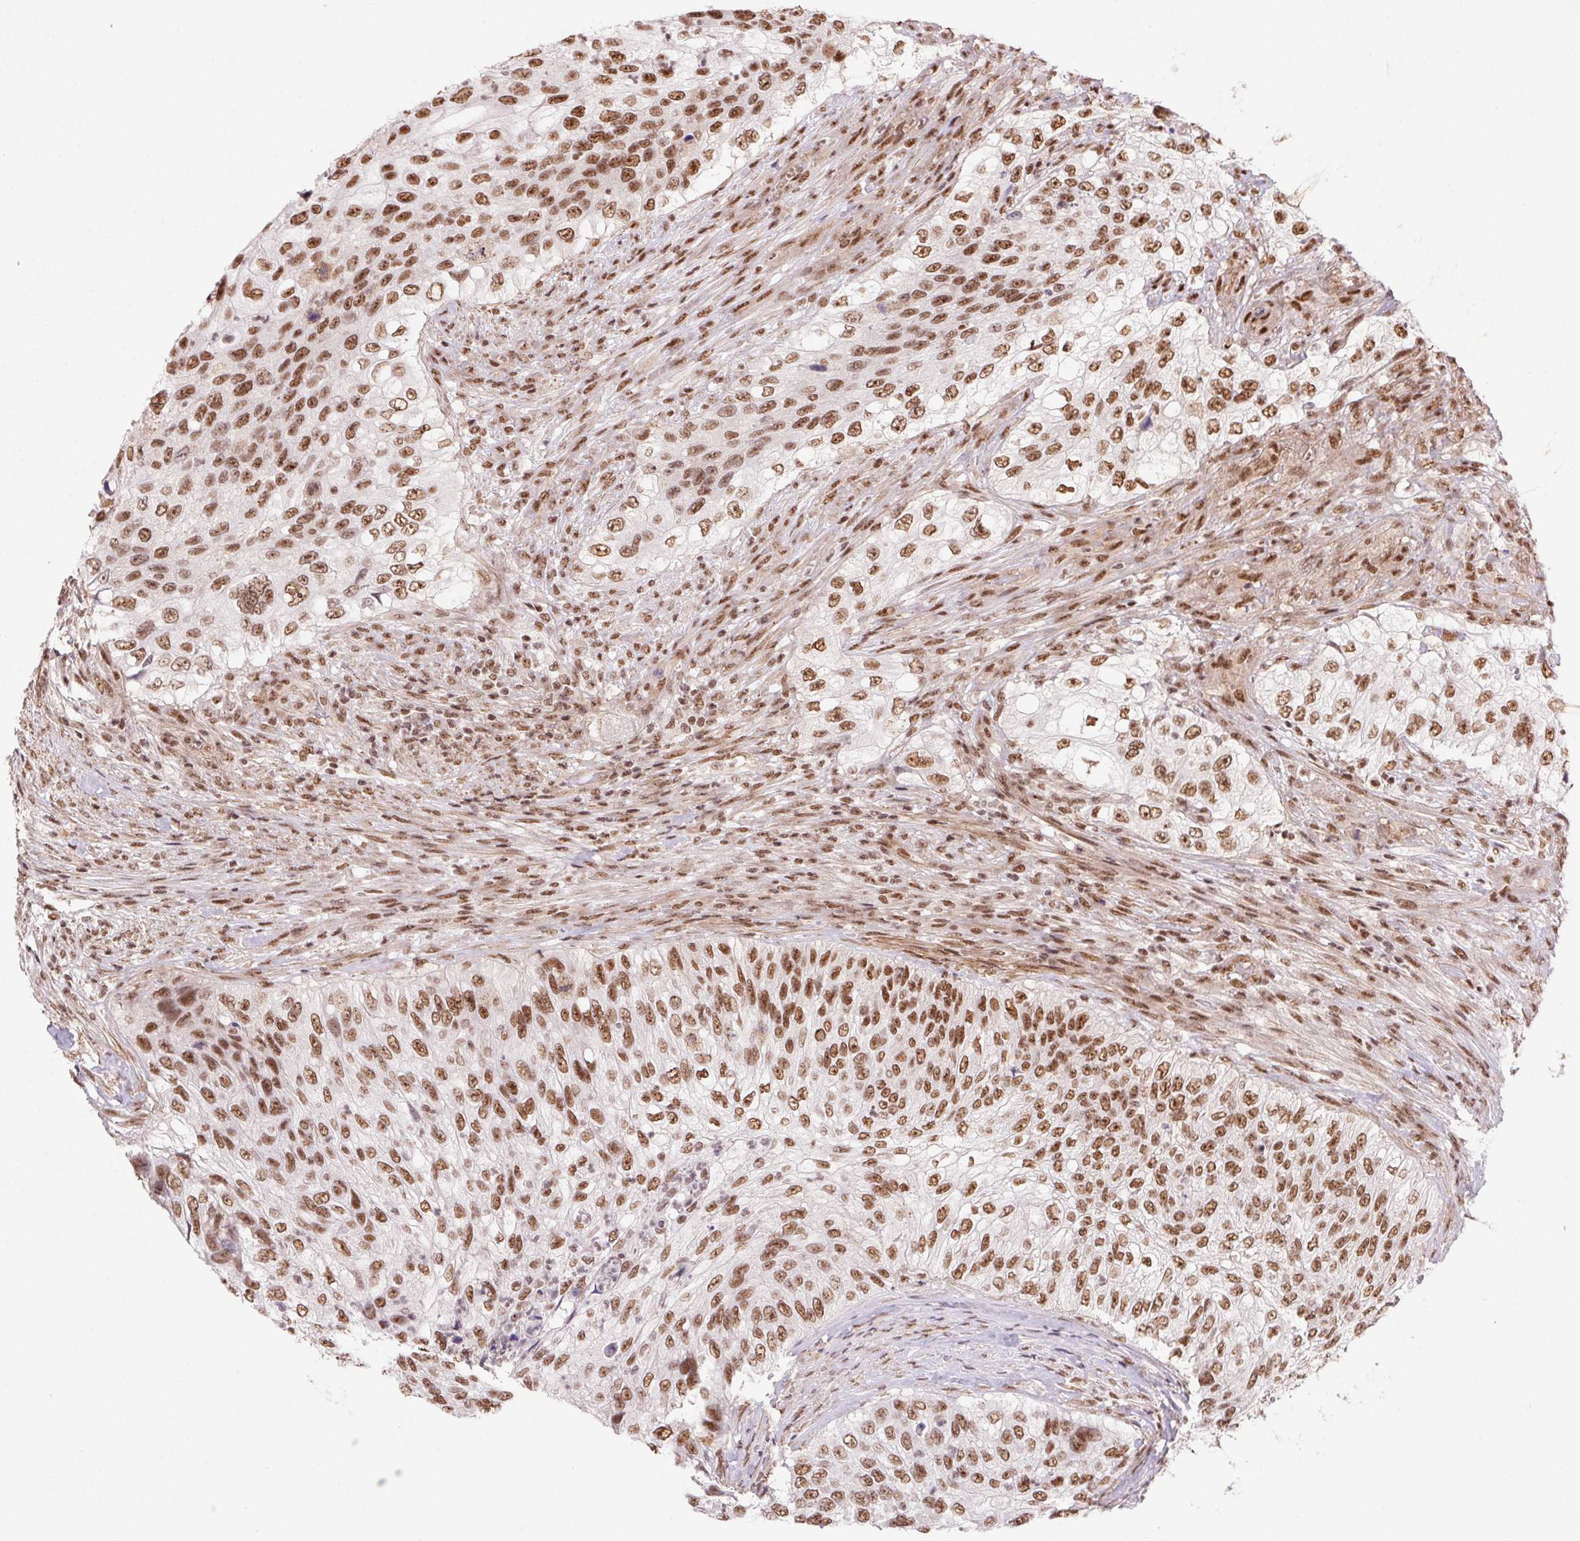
{"staining": {"intensity": "moderate", "quantity": ">75%", "location": "nuclear"}, "tissue": "urothelial cancer", "cell_type": "Tumor cells", "image_type": "cancer", "snomed": [{"axis": "morphology", "description": "Urothelial carcinoma, High grade"}, {"axis": "topography", "description": "Urinary bladder"}], "caption": "Immunohistochemistry photomicrograph of neoplastic tissue: human high-grade urothelial carcinoma stained using immunohistochemistry (IHC) shows medium levels of moderate protein expression localized specifically in the nuclear of tumor cells, appearing as a nuclear brown color.", "gene": "DDX17", "patient": {"sex": "female", "age": 60}}